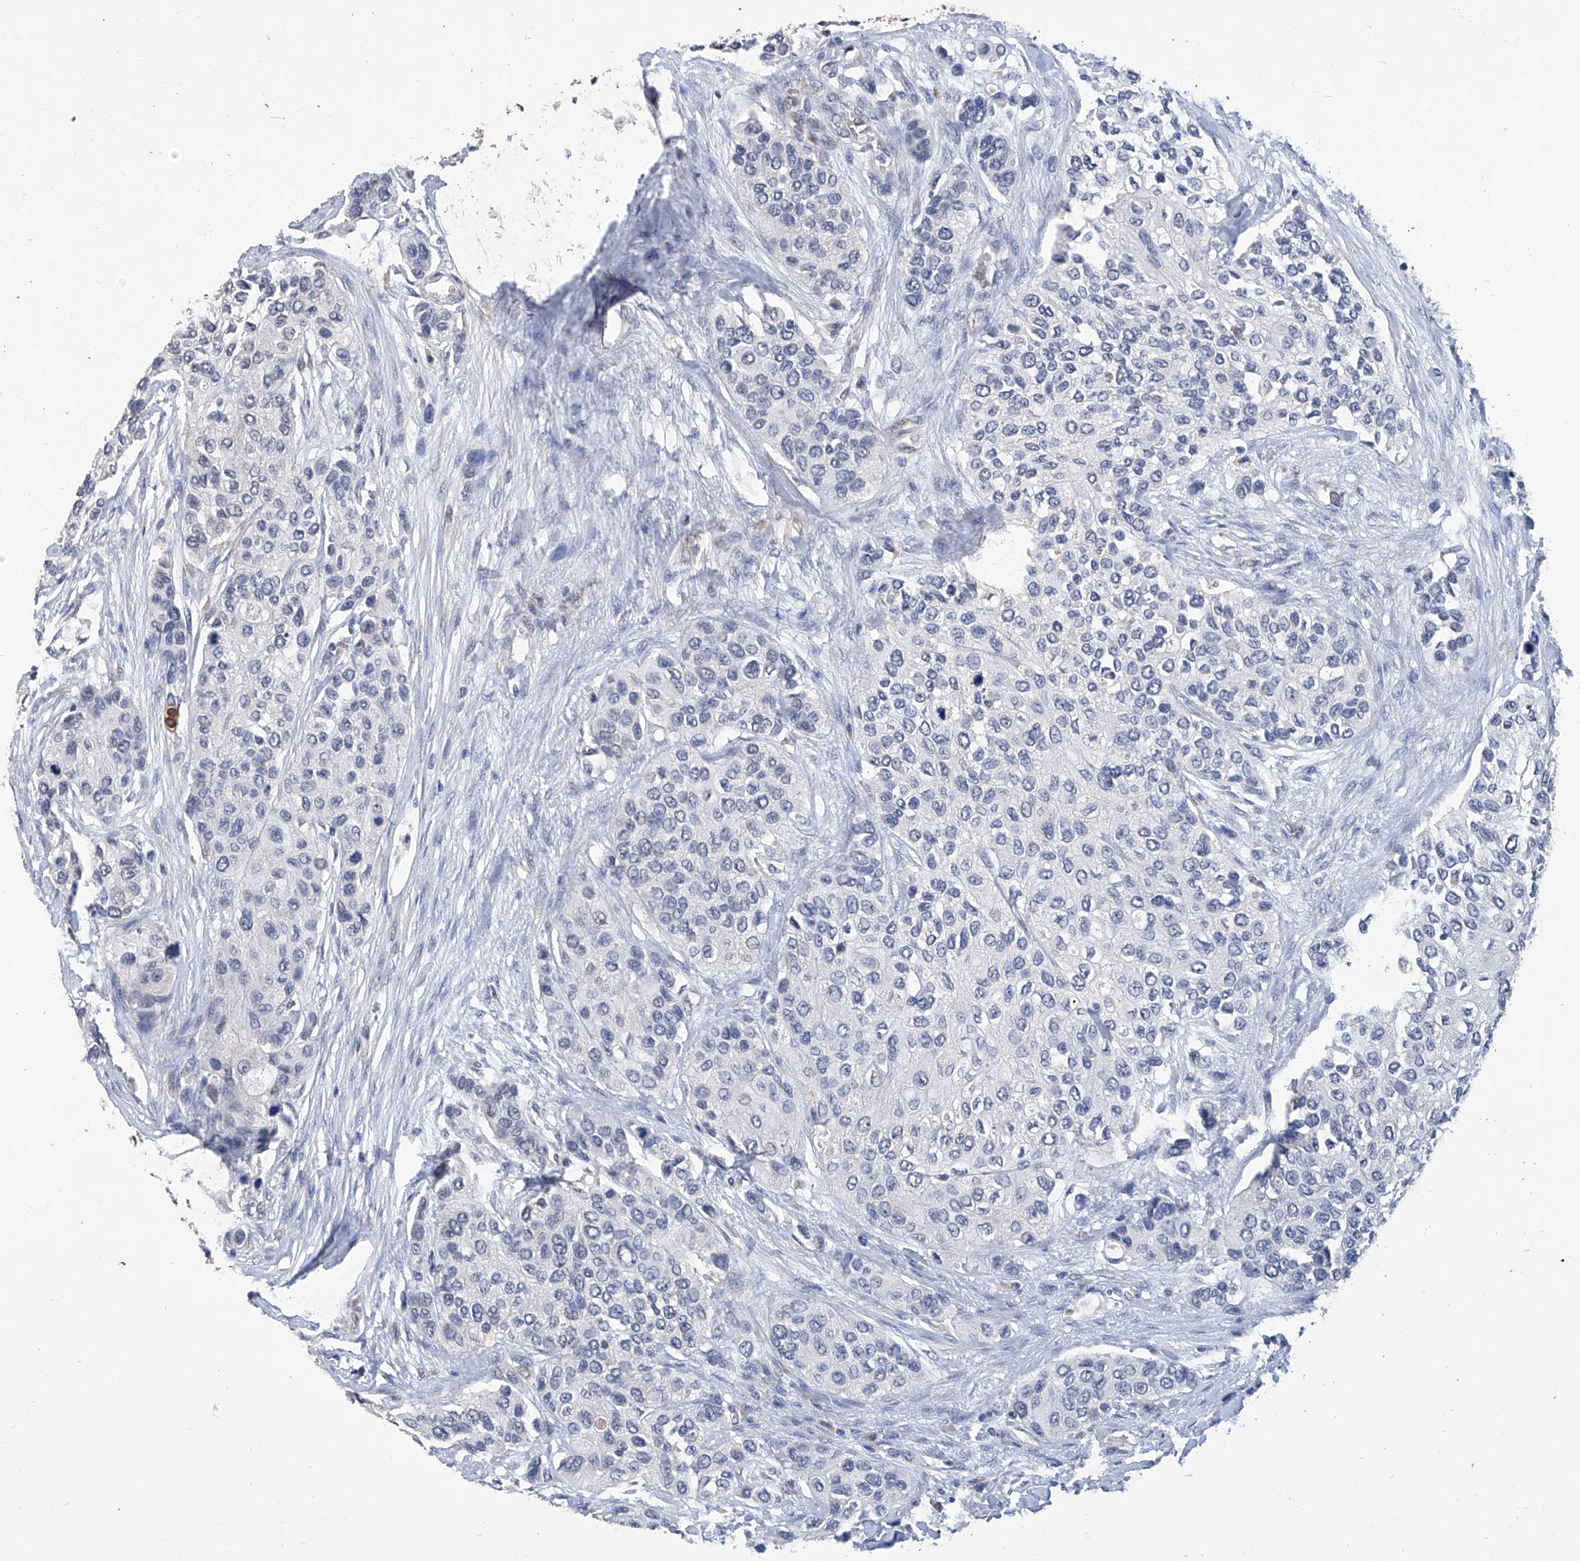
{"staining": {"intensity": "negative", "quantity": "none", "location": "none"}, "tissue": "urothelial cancer", "cell_type": "Tumor cells", "image_type": "cancer", "snomed": [{"axis": "morphology", "description": "Urothelial carcinoma, High grade"}, {"axis": "topography", "description": "Urinary bladder"}], "caption": "Immunohistochemical staining of urothelial carcinoma (high-grade) exhibits no significant expression in tumor cells. Nuclei are stained in blue.", "gene": "GPT", "patient": {"sex": "female", "age": 56}}